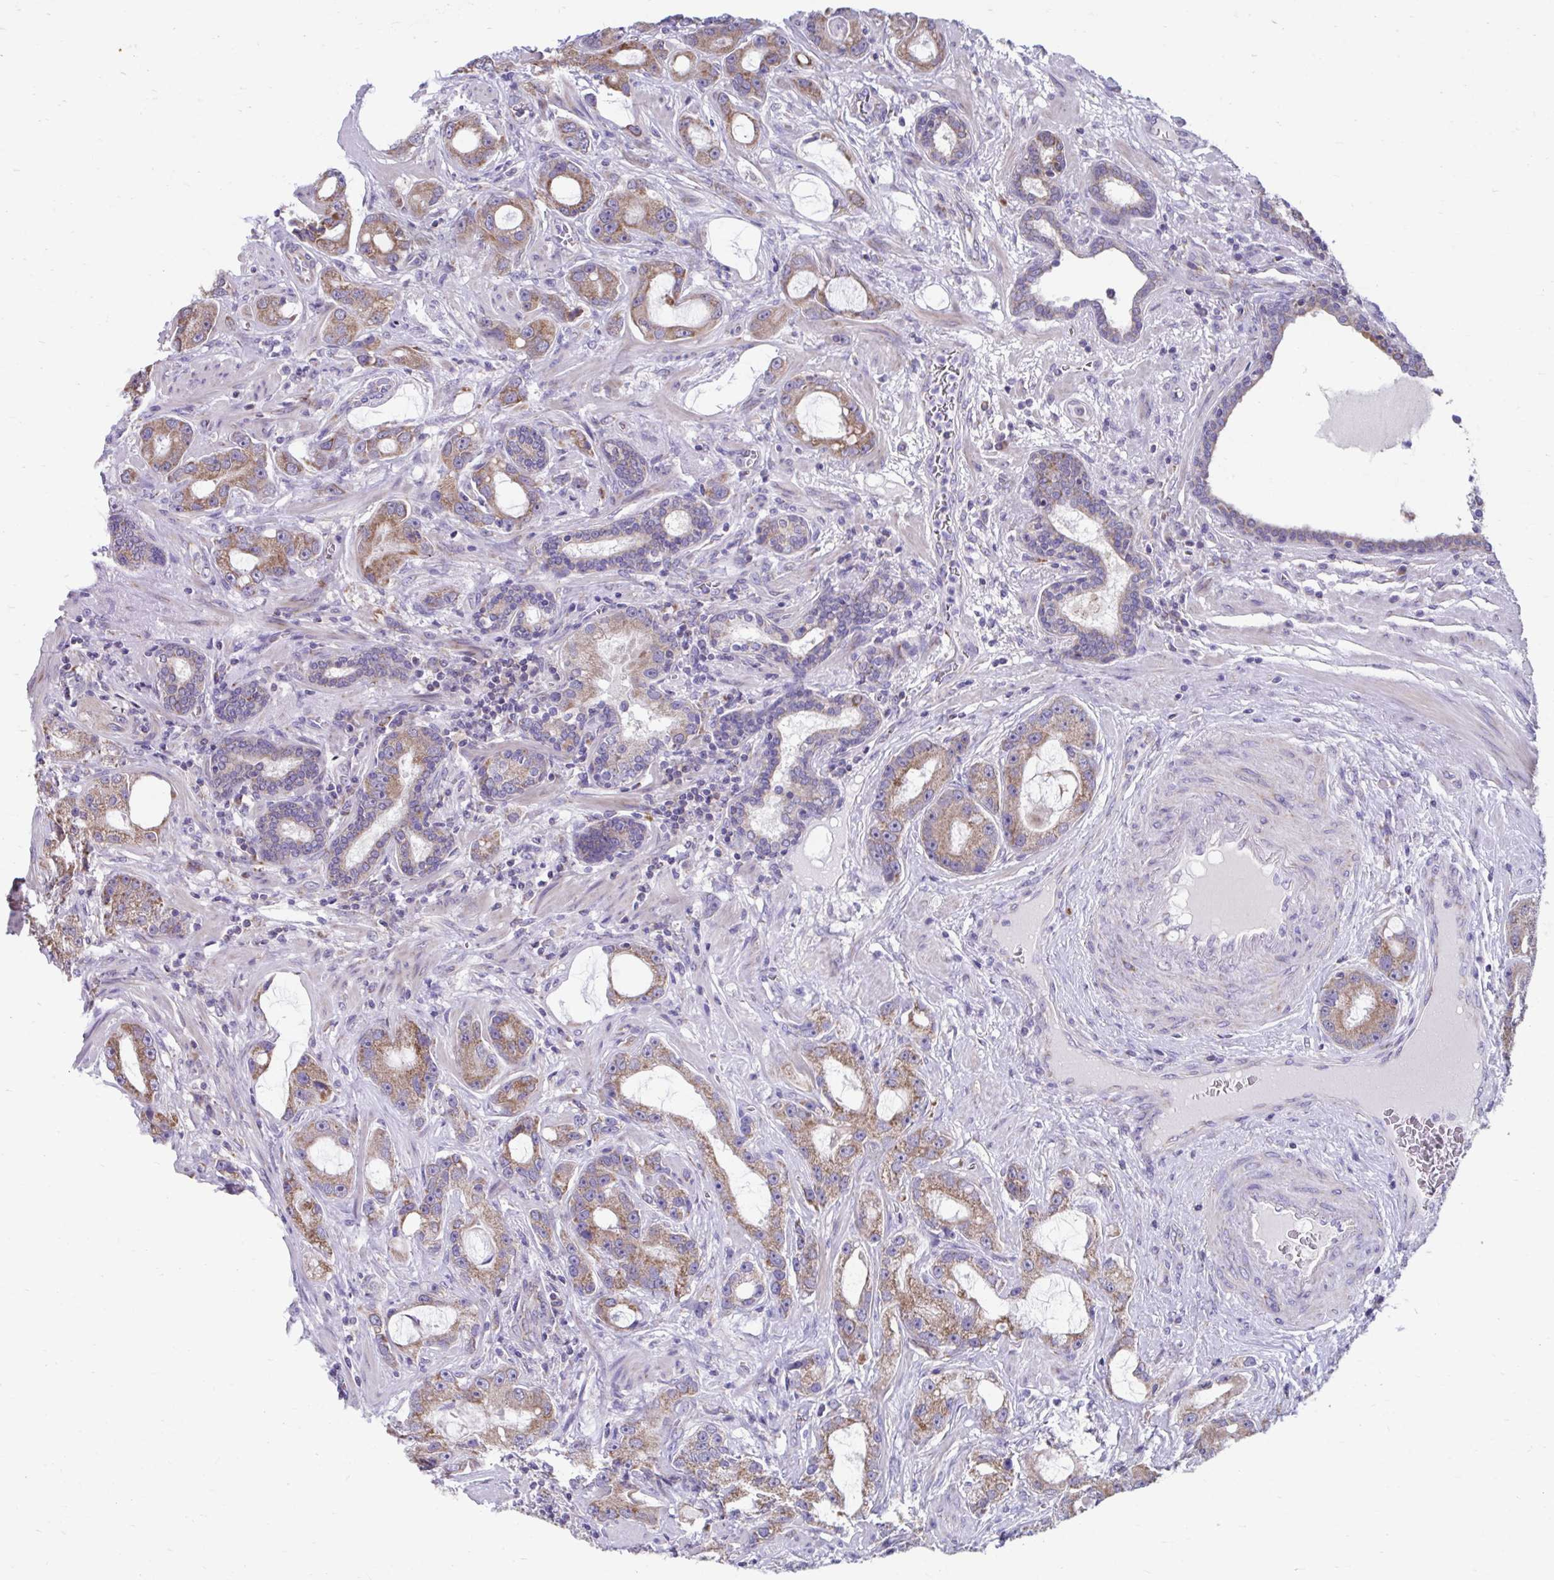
{"staining": {"intensity": "moderate", "quantity": ">75%", "location": "cytoplasmic/membranous"}, "tissue": "prostate cancer", "cell_type": "Tumor cells", "image_type": "cancer", "snomed": [{"axis": "morphology", "description": "Adenocarcinoma, High grade"}, {"axis": "topography", "description": "Prostate"}], "caption": "The micrograph displays immunohistochemical staining of prostate adenocarcinoma (high-grade). There is moderate cytoplasmic/membranous positivity is seen in approximately >75% of tumor cells.", "gene": "LINGO4", "patient": {"sex": "male", "age": 65}}